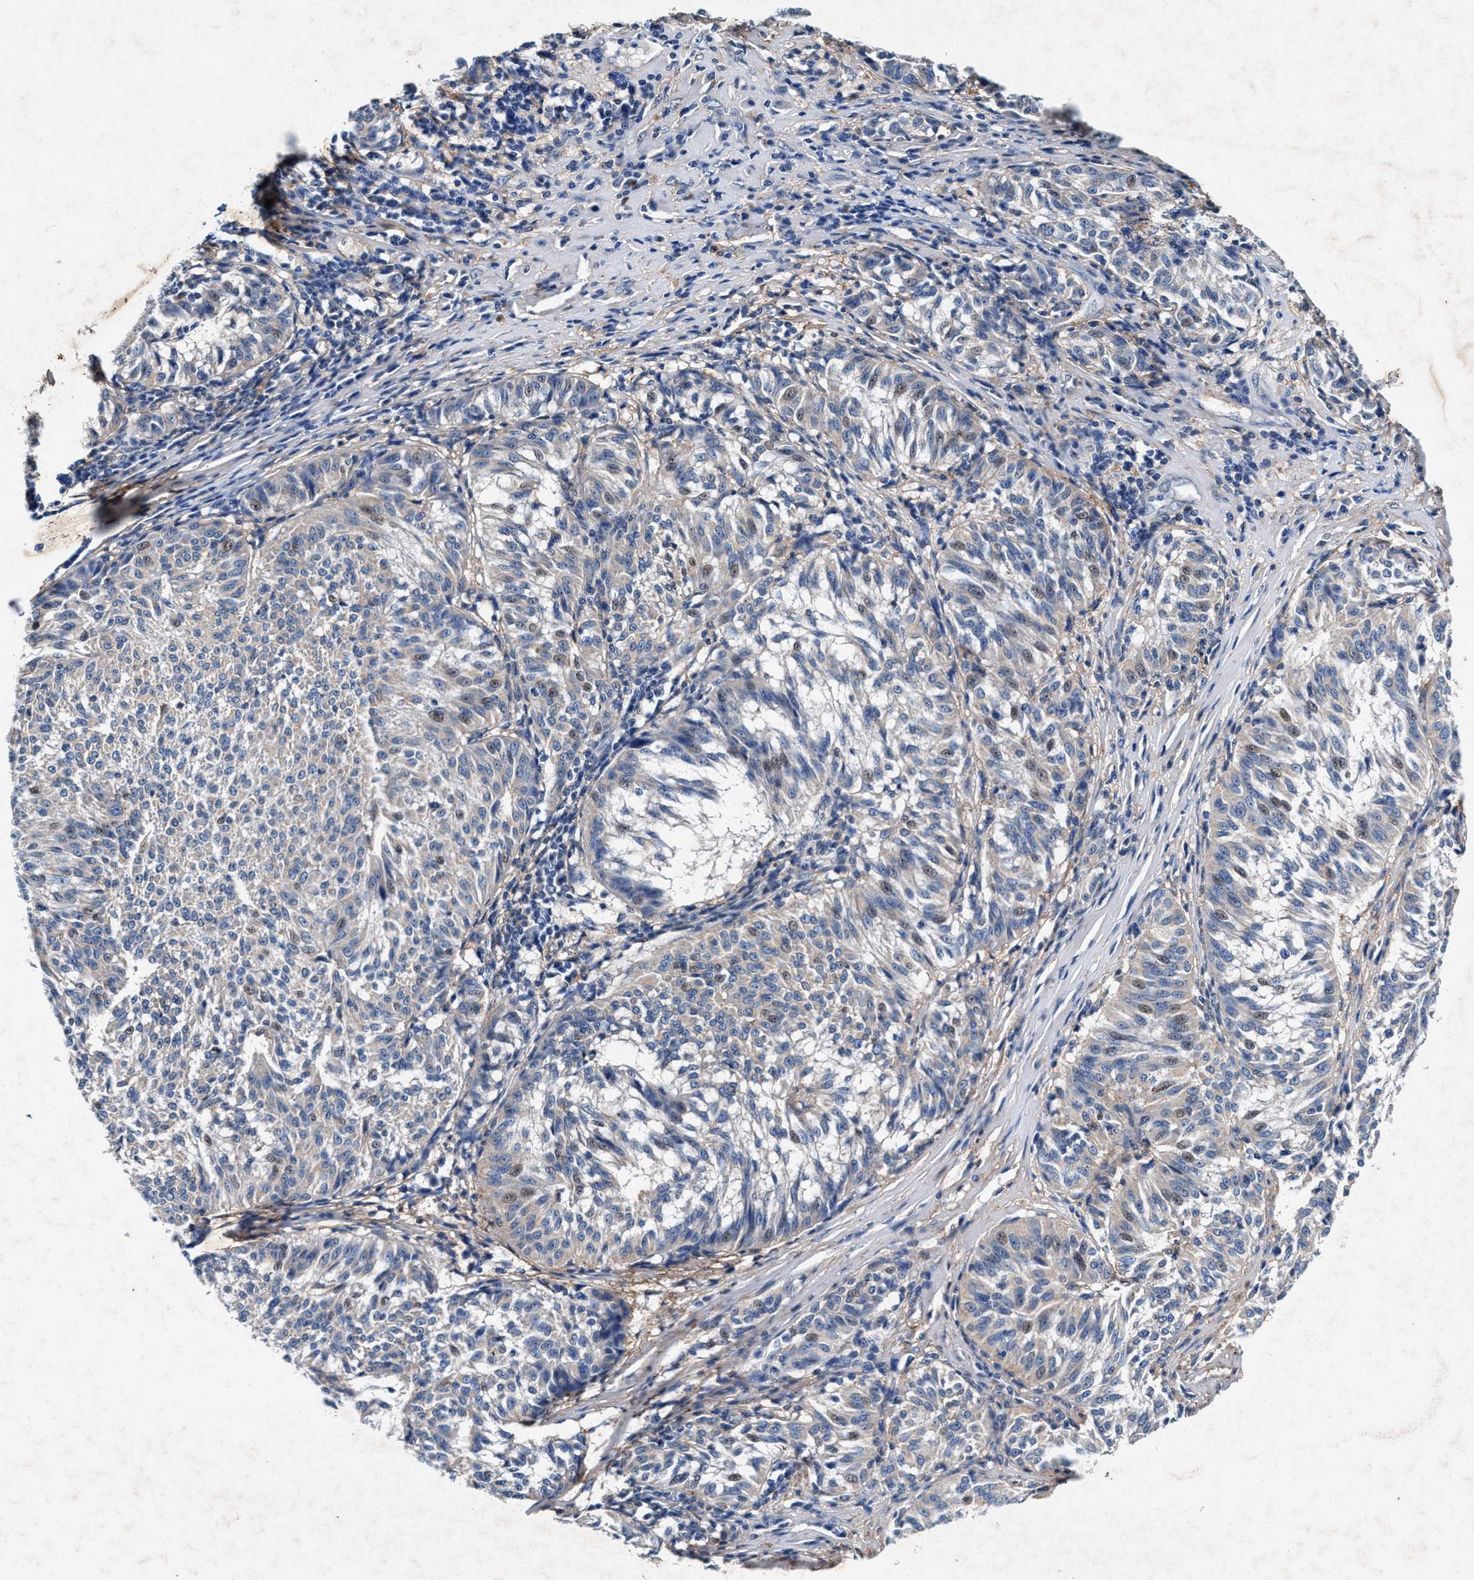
{"staining": {"intensity": "weak", "quantity": "<25%", "location": "nuclear"}, "tissue": "melanoma", "cell_type": "Tumor cells", "image_type": "cancer", "snomed": [{"axis": "morphology", "description": "Malignant melanoma, NOS"}, {"axis": "topography", "description": "Skin"}], "caption": "Photomicrograph shows no significant protein expression in tumor cells of melanoma. The staining is performed using DAB (3,3'-diaminobenzidine) brown chromogen with nuclei counter-stained in using hematoxylin.", "gene": "SLC8A1", "patient": {"sex": "female", "age": 72}}